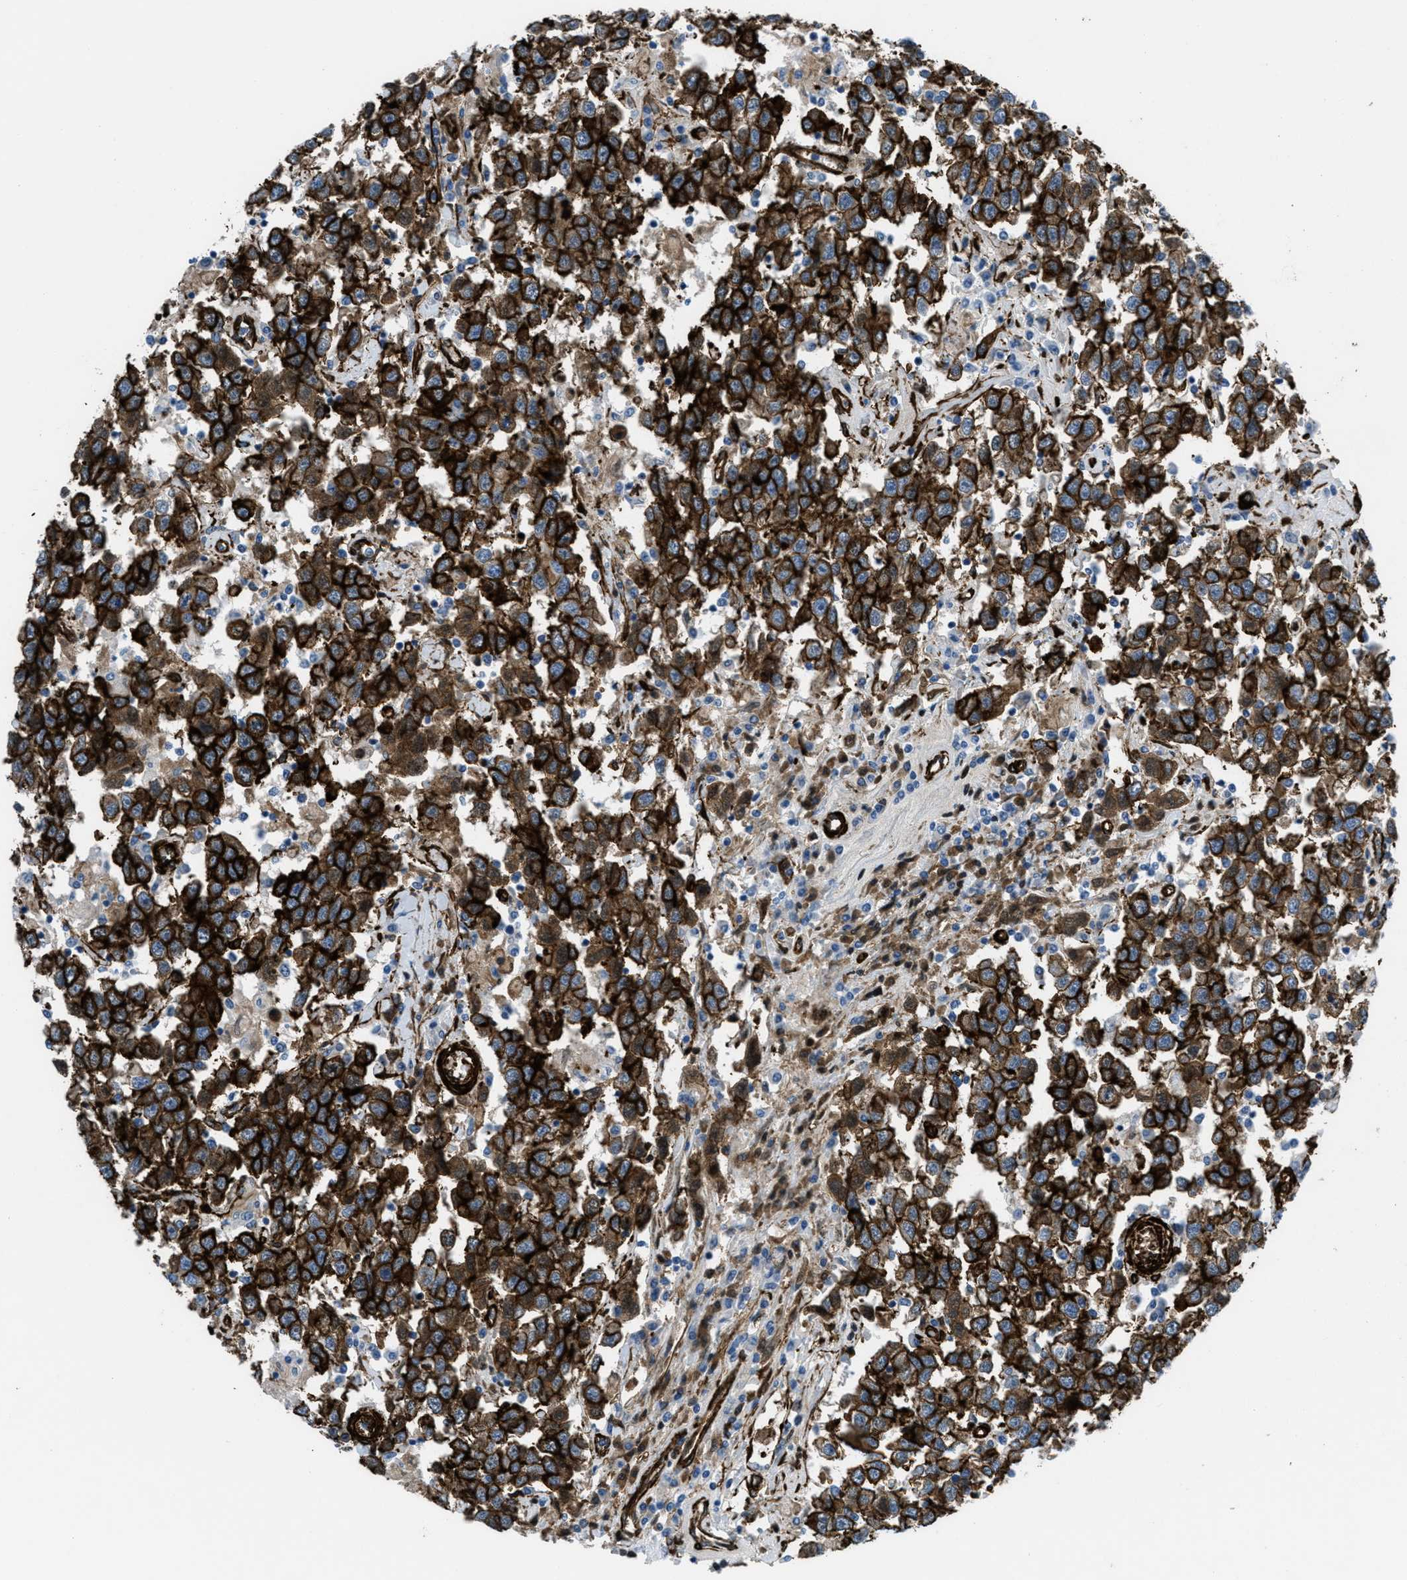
{"staining": {"intensity": "strong", "quantity": ">75%", "location": "cytoplasmic/membranous"}, "tissue": "testis cancer", "cell_type": "Tumor cells", "image_type": "cancer", "snomed": [{"axis": "morphology", "description": "Seminoma, NOS"}, {"axis": "topography", "description": "Testis"}], "caption": "The immunohistochemical stain labels strong cytoplasmic/membranous staining in tumor cells of seminoma (testis) tissue.", "gene": "CALD1", "patient": {"sex": "male", "age": 41}}